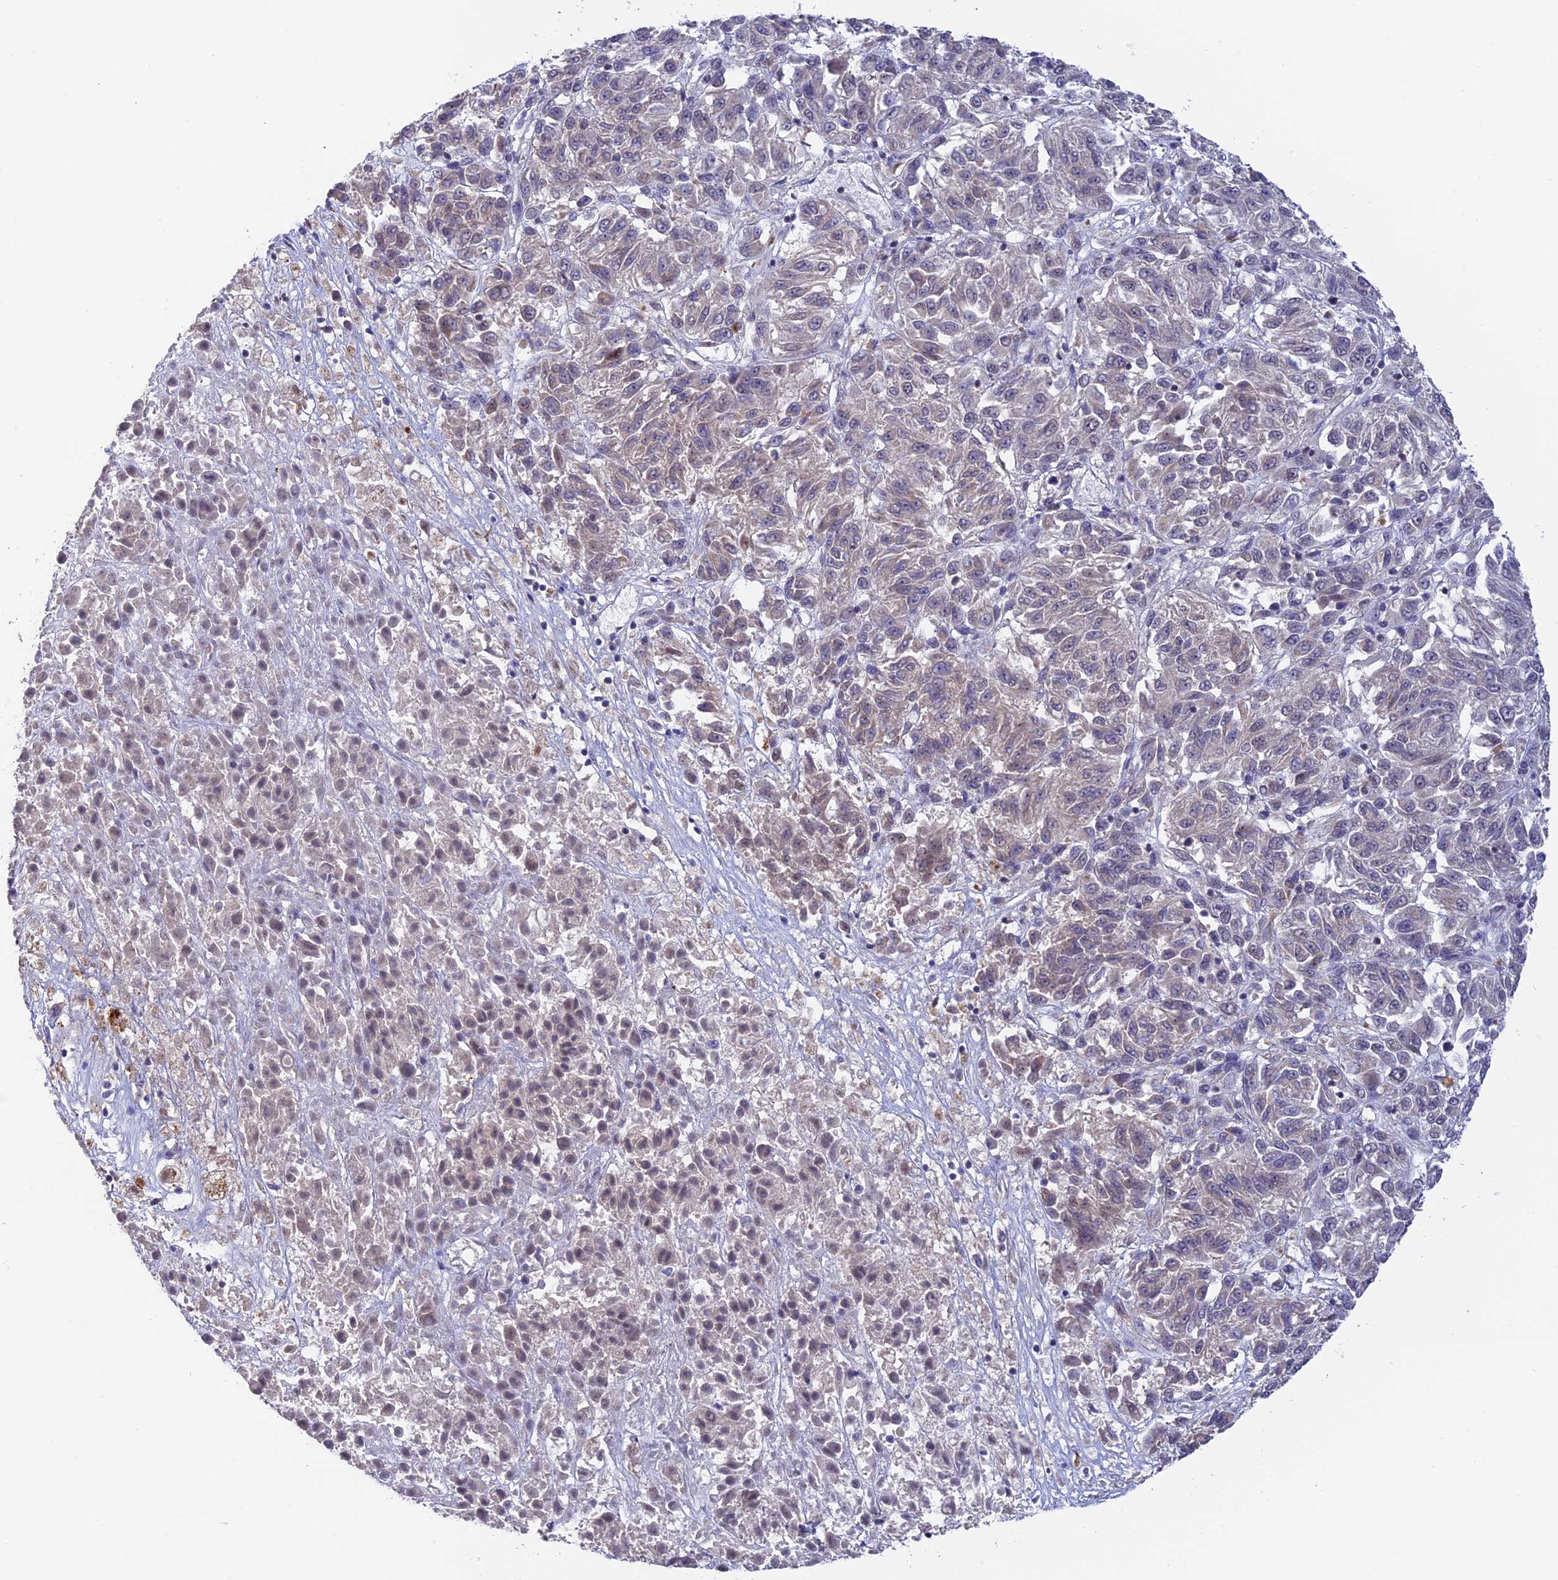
{"staining": {"intensity": "negative", "quantity": "none", "location": "none"}, "tissue": "melanoma", "cell_type": "Tumor cells", "image_type": "cancer", "snomed": [{"axis": "morphology", "description": "Malignant melanoma, Metastatic site"}, {"axis": "topography", "description": "Lung"}], "caption": "The photomicrograph demonstrates no staining of tumor cells in melanoma. Brightfield microscopy of IHC stained with DAB (brown) and hematoxylin (blue), captured at high magnification.", "gene": "RFC5", "patient": {"sex": "male", "age": 64}}